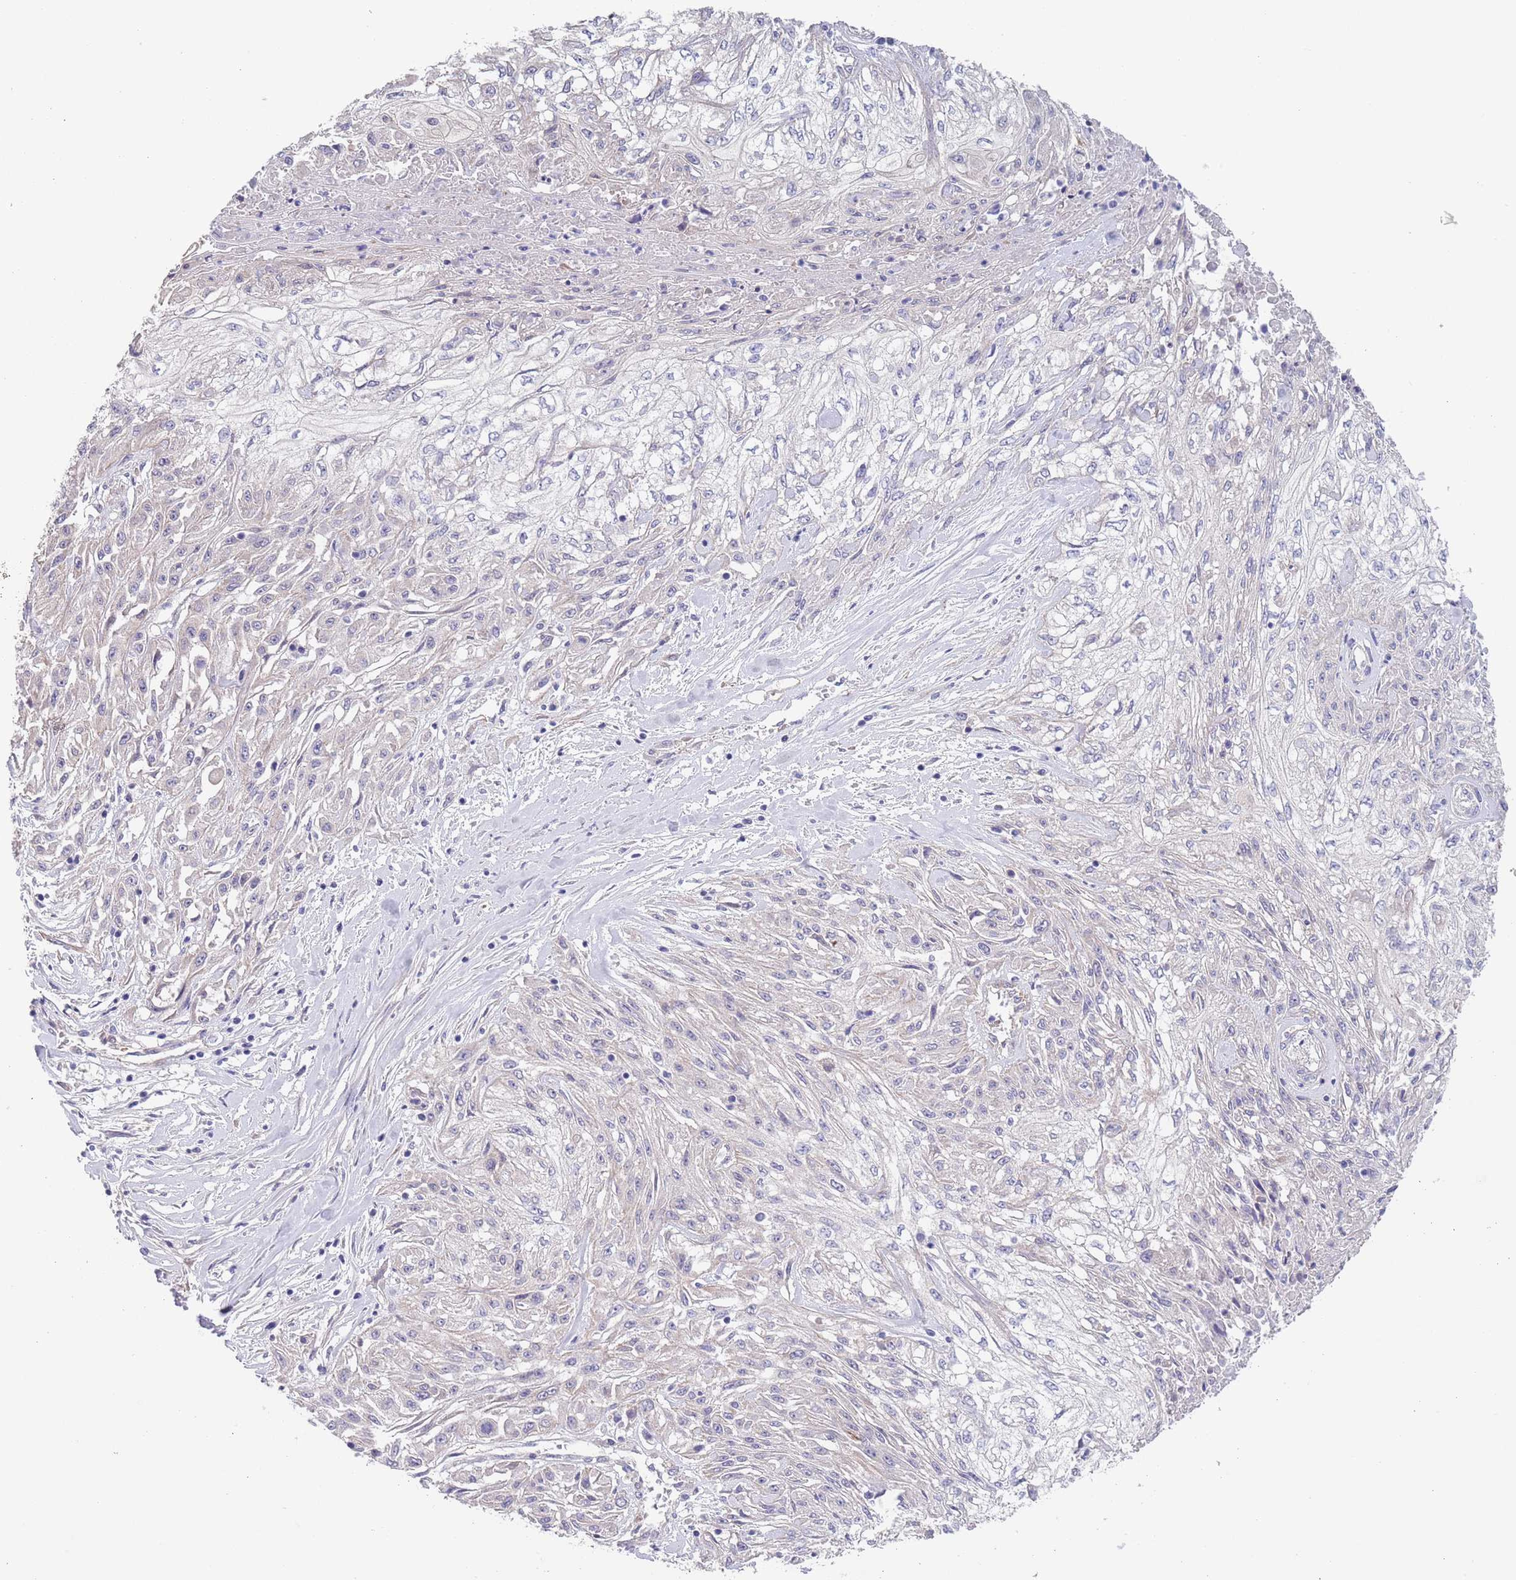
{"staining": {"intensity": "negative", "quantity": "none", "location": "none"}, "tissue": "skin cancer", "cell_type": "Tumor cells", "image_type": "cancer", "snomed": [{"axis": "morphology", "description": "Squamous cell carcinoma, NOS"}, {"axis": "morphology", "description": "Squamous cell carcinoma, metastatic, NOS"}, {"axis": "topography", "description": "Skin"}, {"axis": "topography", "description": "Lymph node"}], "caption": "Immunohistochemistry (IHC) of skin cancer shows no positivity in tumor cells. (DAB (3,3'-diaminobenzidine) immunohistochemistry (IHC) visualized using brightfield microscopy, high magnification).", "gene": "RNF169", "patient": {"sex": "male", "age": 75}}